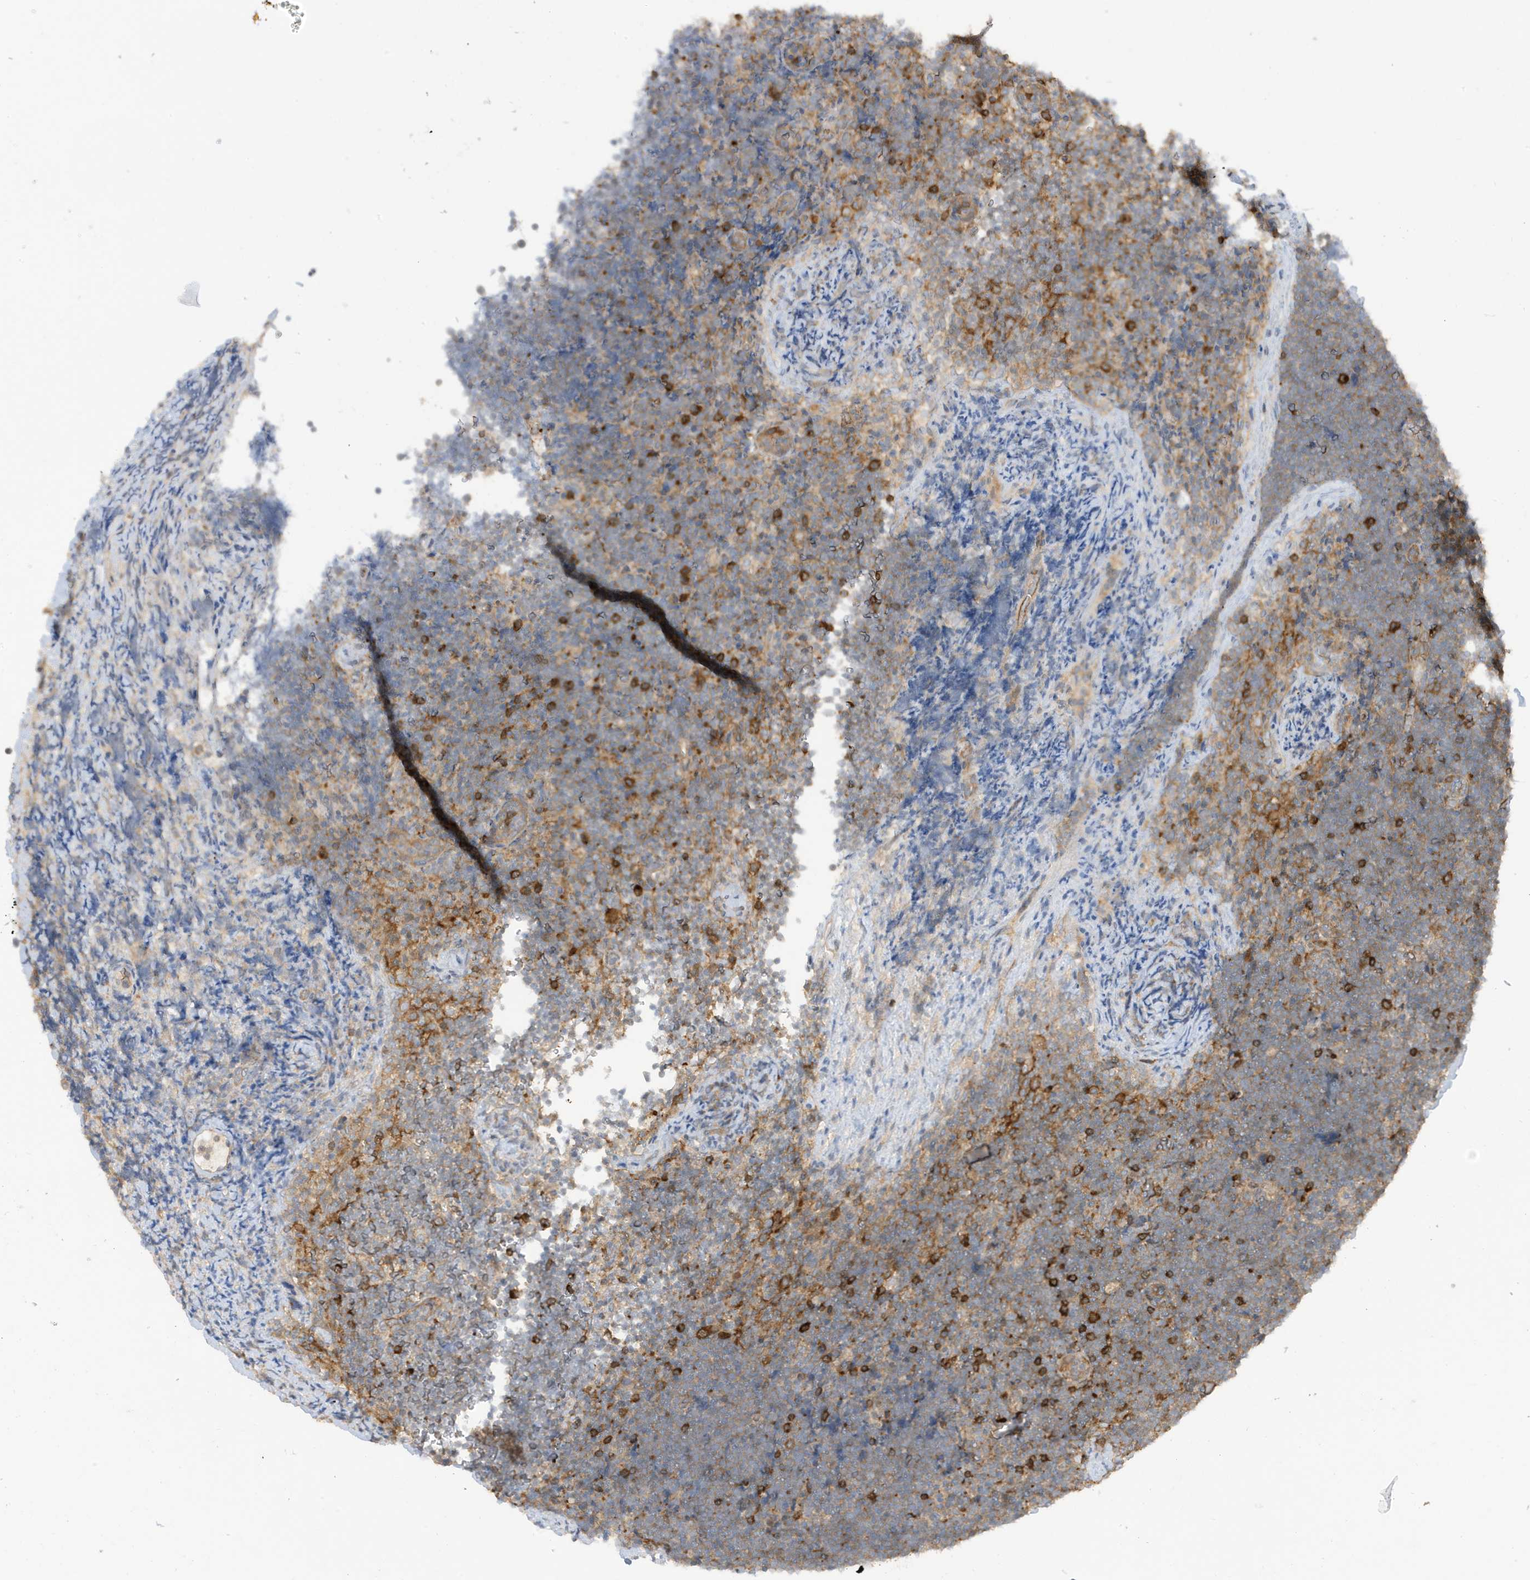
{"staining": {"intensity": "weak", "quantity": "<25%", "location": "cytoplasmic/membranous"}, "tissue": "lymphoma", "cell_type": "Tumor cells", "image_type": "cancer", "snomed": [{"axis": "morphology", "description": "Malignant lymphoma, non-Hodgkin's type, High grade"}, {"axis": "topography", "description": "Lymph node"}], "caption": "There is no significant expression in tumor cells of high-grade malignant lymphoma, non-Hodgkin's type. Brightfield microscopy of immunohistochemistry (IHC) stained with DAB (brown) and hematoxylin (blue), captured at high magnification.", "gene": "PHACTR2", "patient": {"sex": "male", "age": 13}}